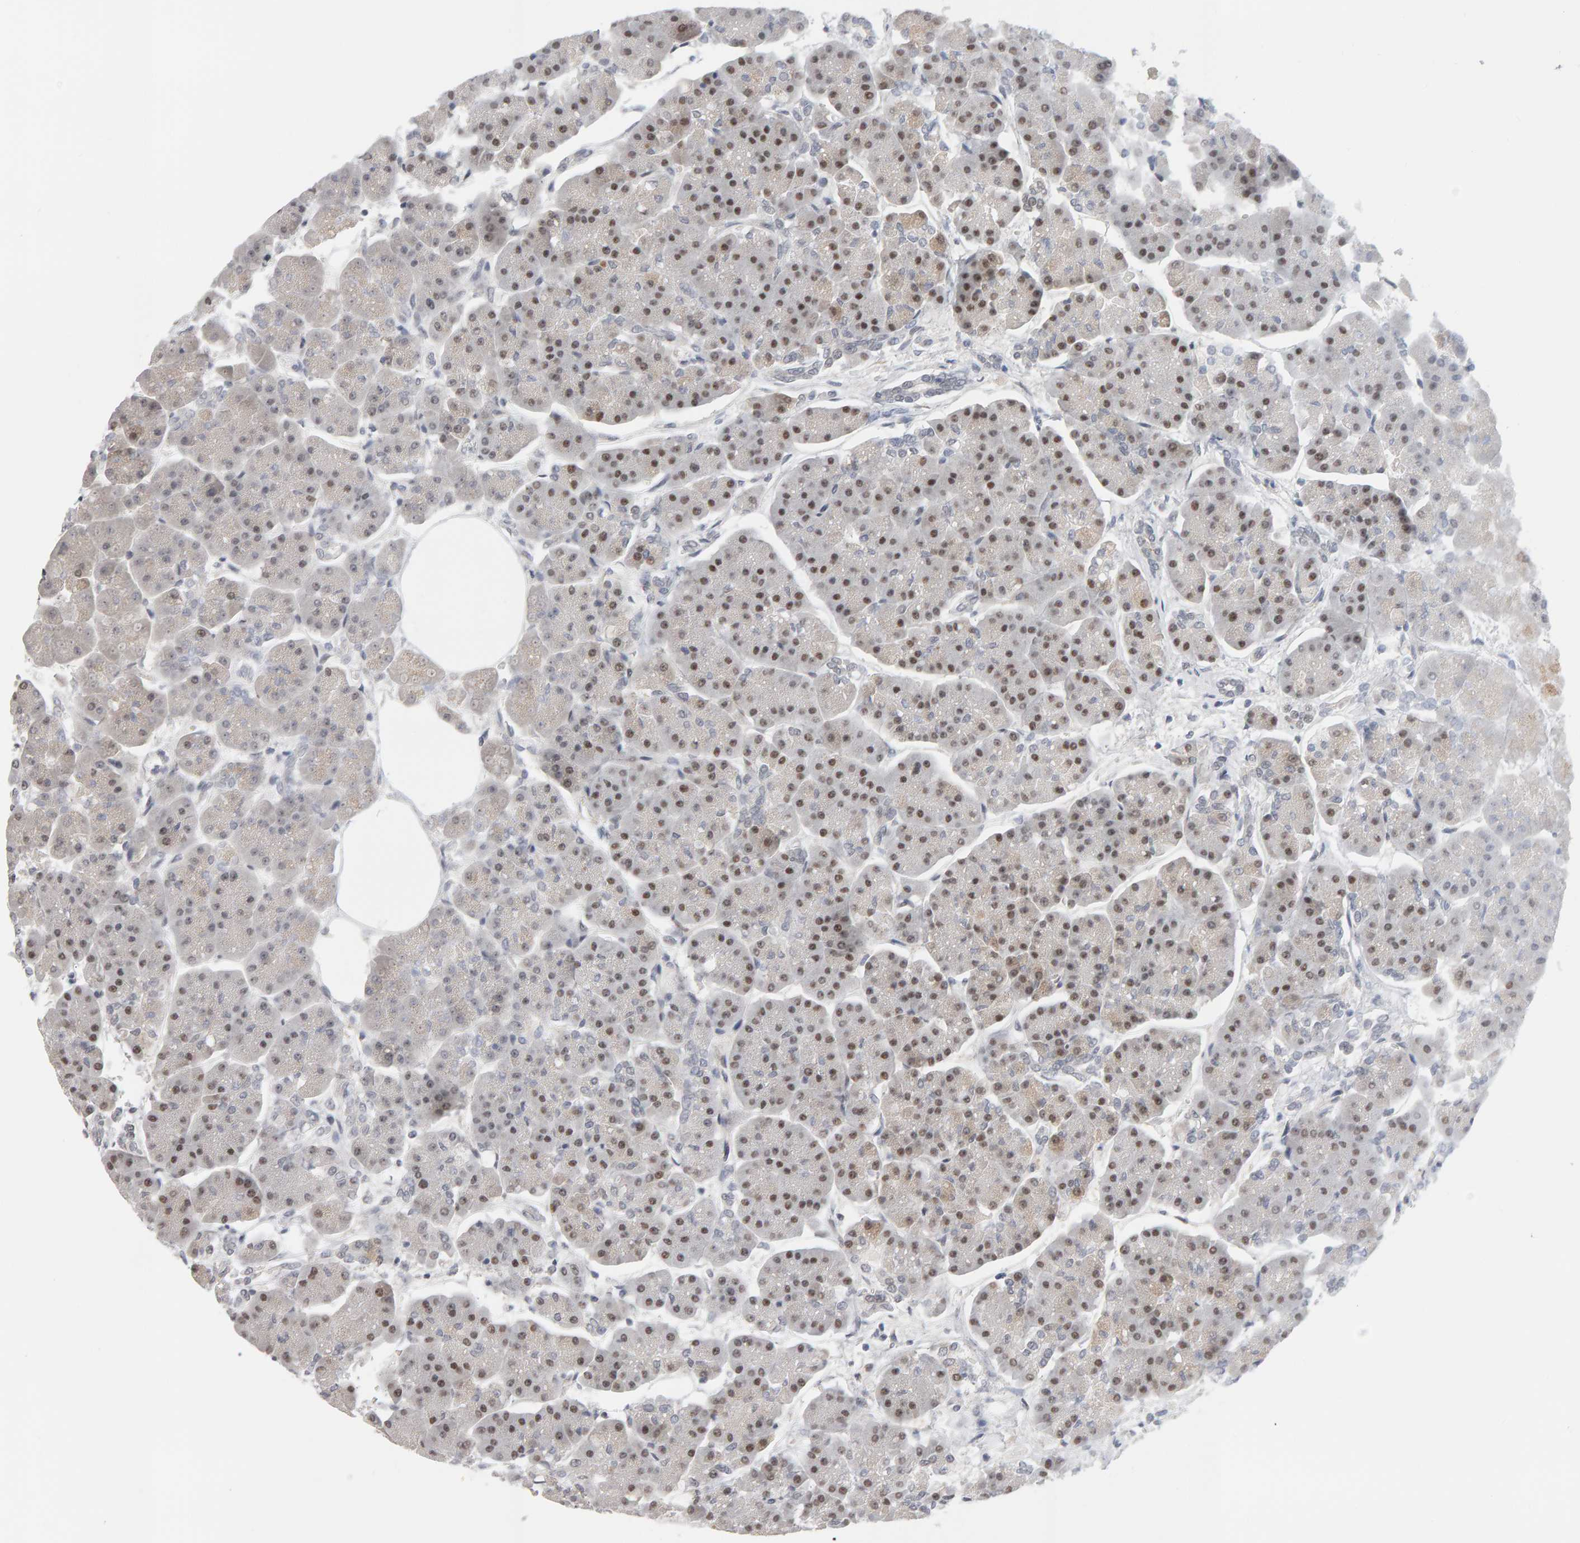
{"staining": {"intensity": "moderate", "quantity": ">75%", "location": "nuclear"}, "tissue": "pancreas", "cell_type": "Exocrine glandular cells", "image_type": "normal", "snomed": [{"axis": "morphology", "description": "Normal tissue, NOS"}, {"axis": "topography", "description": "Pancreas"}], "caption": "Unremarkable pancreas shows moderate nuclear positivity in about >75% of exocrine glandular cells The staining is performed using DAB brown chromogen to label protein expression. The nuclei are counter-stained blue using hematoxylin..", "gene": "HNF4A", "patient": {"sex": "female", "age": 70}}